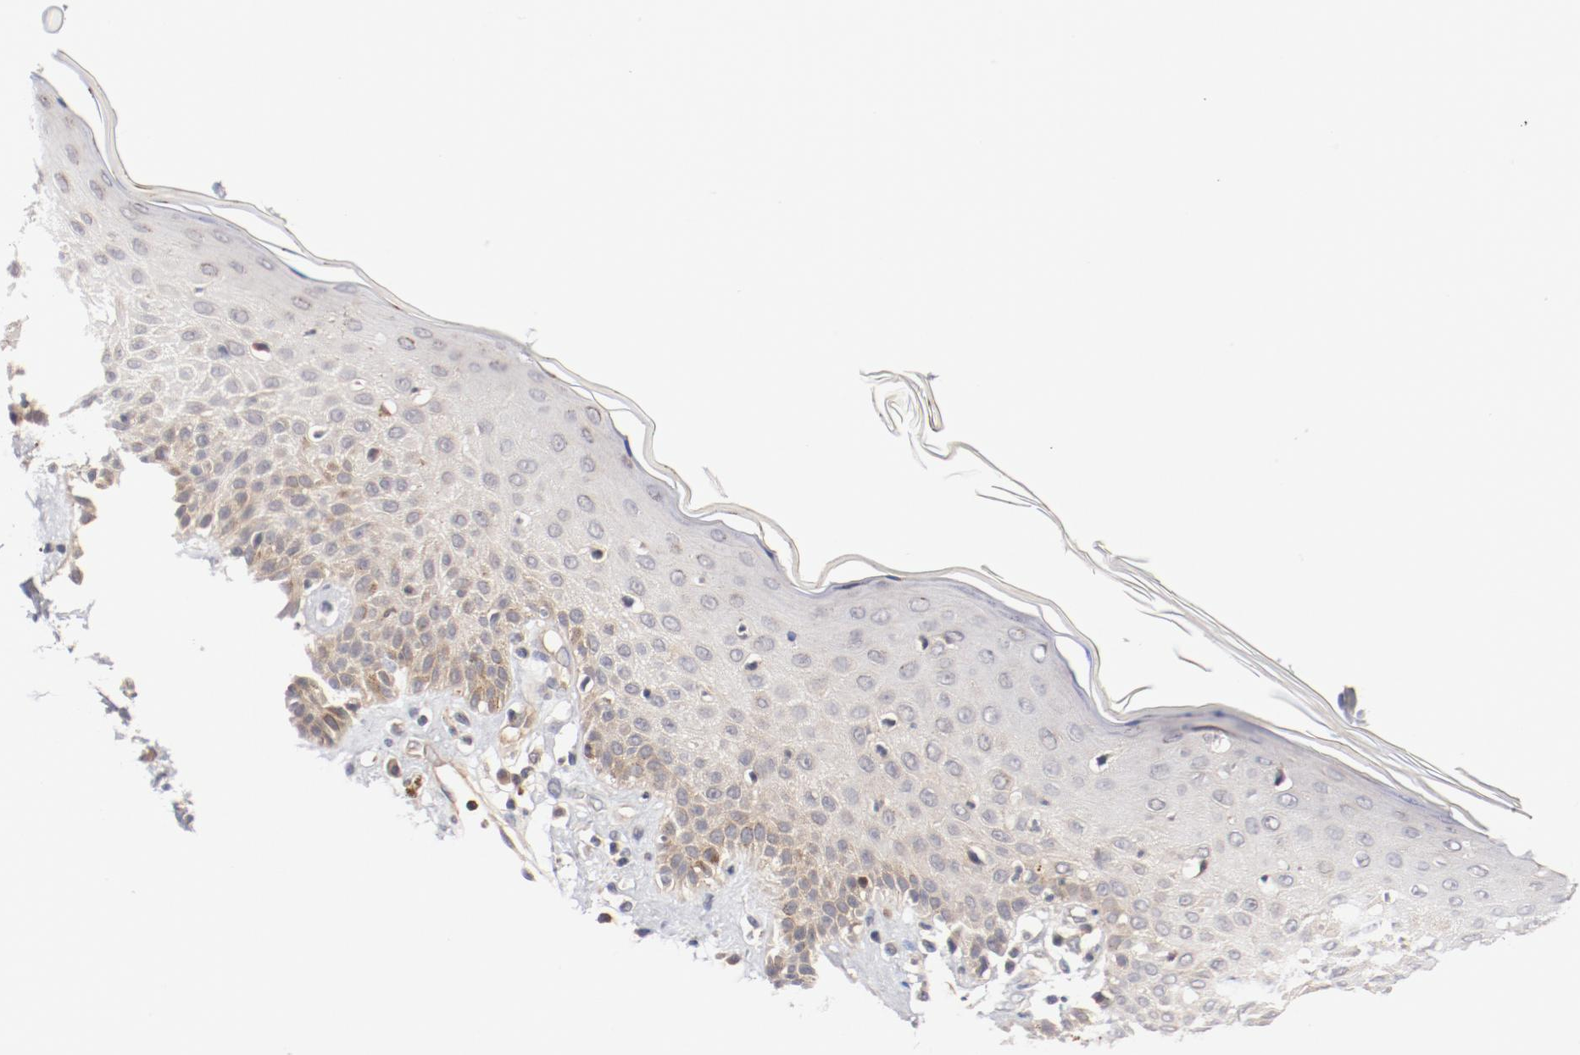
{"staining": {"intensity": "weak", "quantity": "<25%", "location": "cytoplasmic/membranous"}, "tissue": "skin cancer", "cell_type": "Tumor cells", "image_type": "cancer", "snomed": [{"axis": "morphology", "description": "Squamous cell carcinoma, NOS"}, {"axis": "topography", "description": "Skin"}], "caption": "Immunohistochemistry micrograph of human skin squamous cell carcinoma stained for a protein (brown), which shows no expression in tumor cells. (DAB immunohistochemistry with hematoxylin counter stain).", "gene": "ZNF267", "patient": {"sex": "female", "age": 59}}